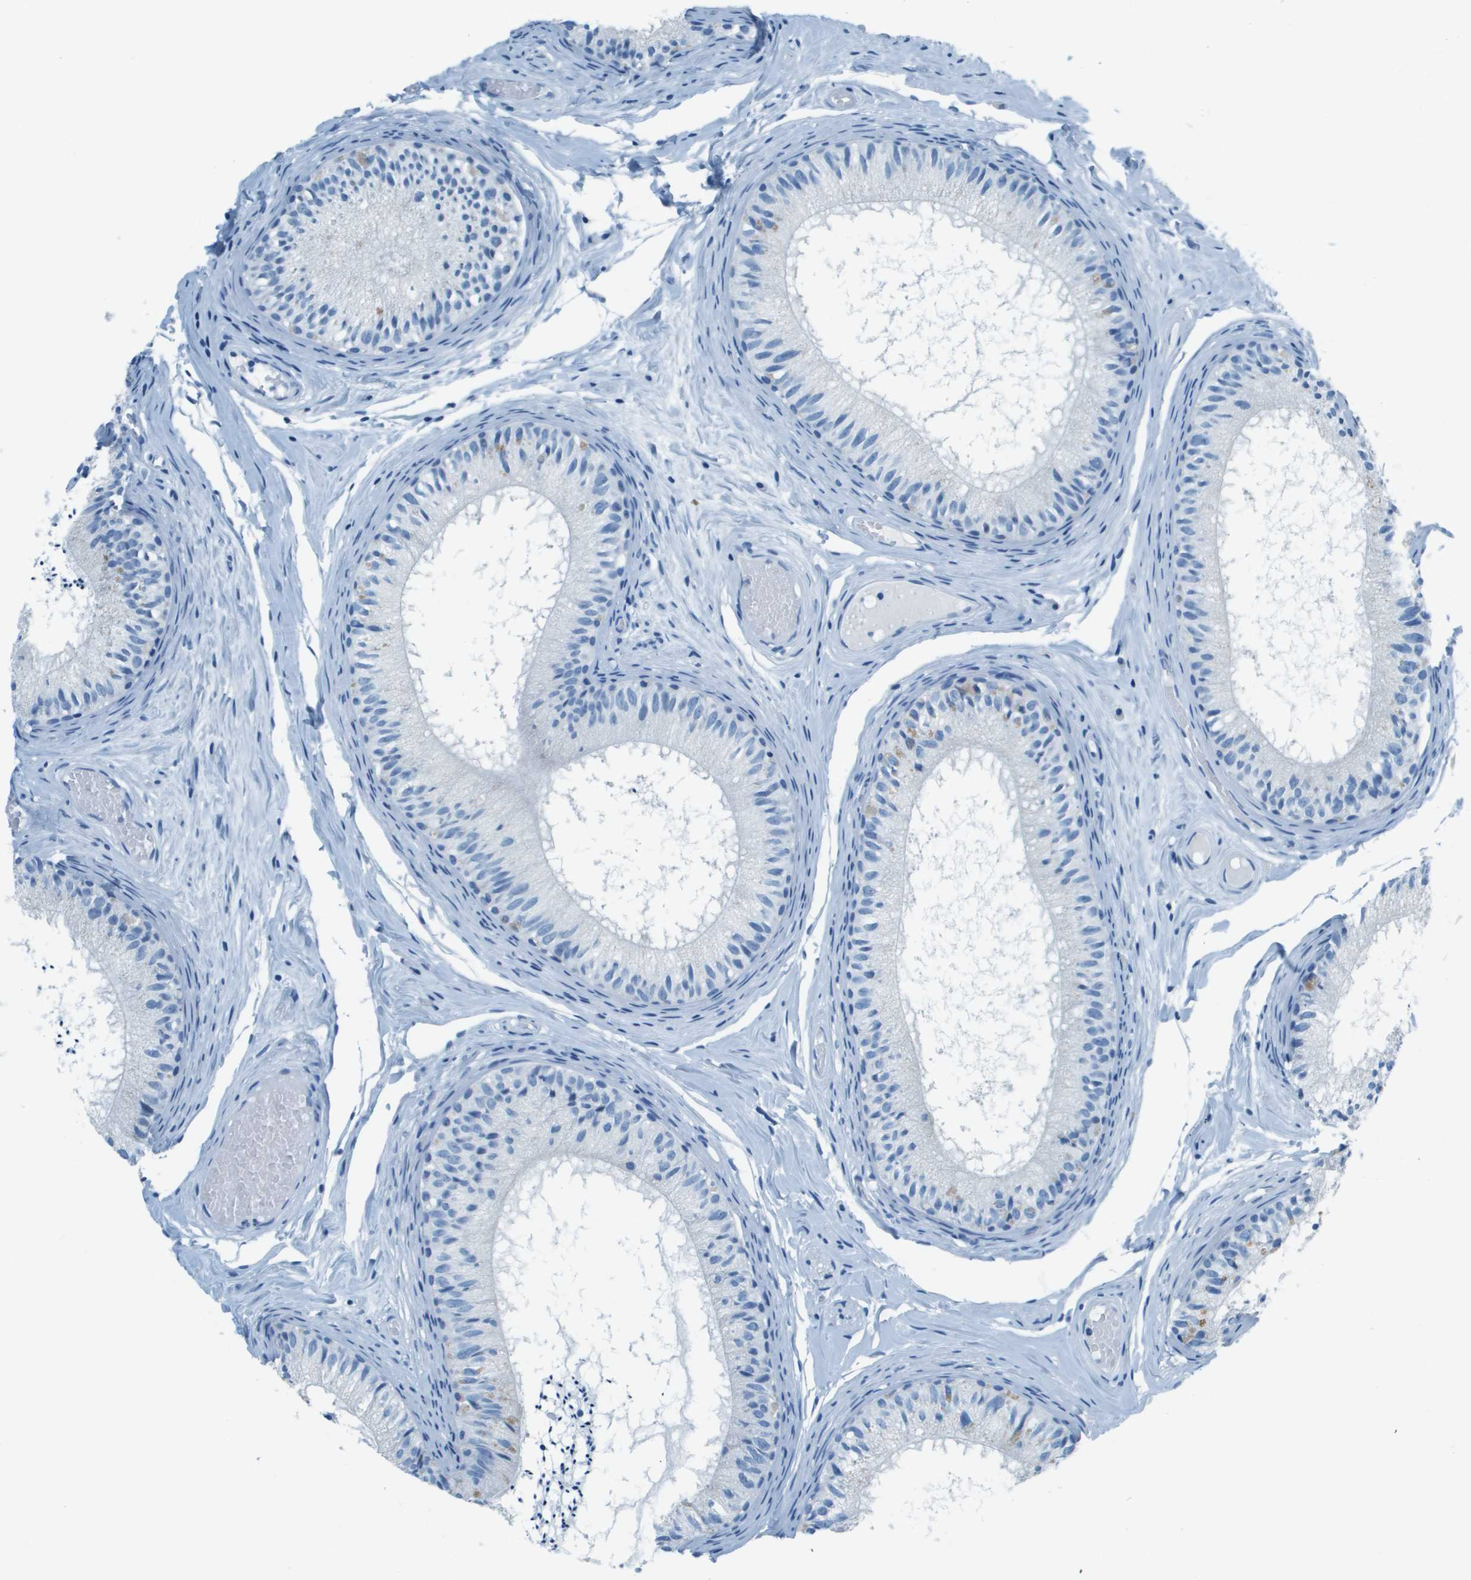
{"staining": {"intensity": "negative", "quantity": "none", "location": "none"}, "tissue": "epididymis", "cell_type": "Glandular cells", "image_type": "normal", "snomed": [{"axis": "morphology", "description": "Normal tissue, NOS"}, {"axis": "topography", "description": "Epididymis"}], "caption": "Immunohistochemical staining of normal human epididymis reveals no significant positivity in glandular cells. Nuclei are stained in blue.", "gene": "SLC16A10", "patient": {"sex": "male", "age": 46}}